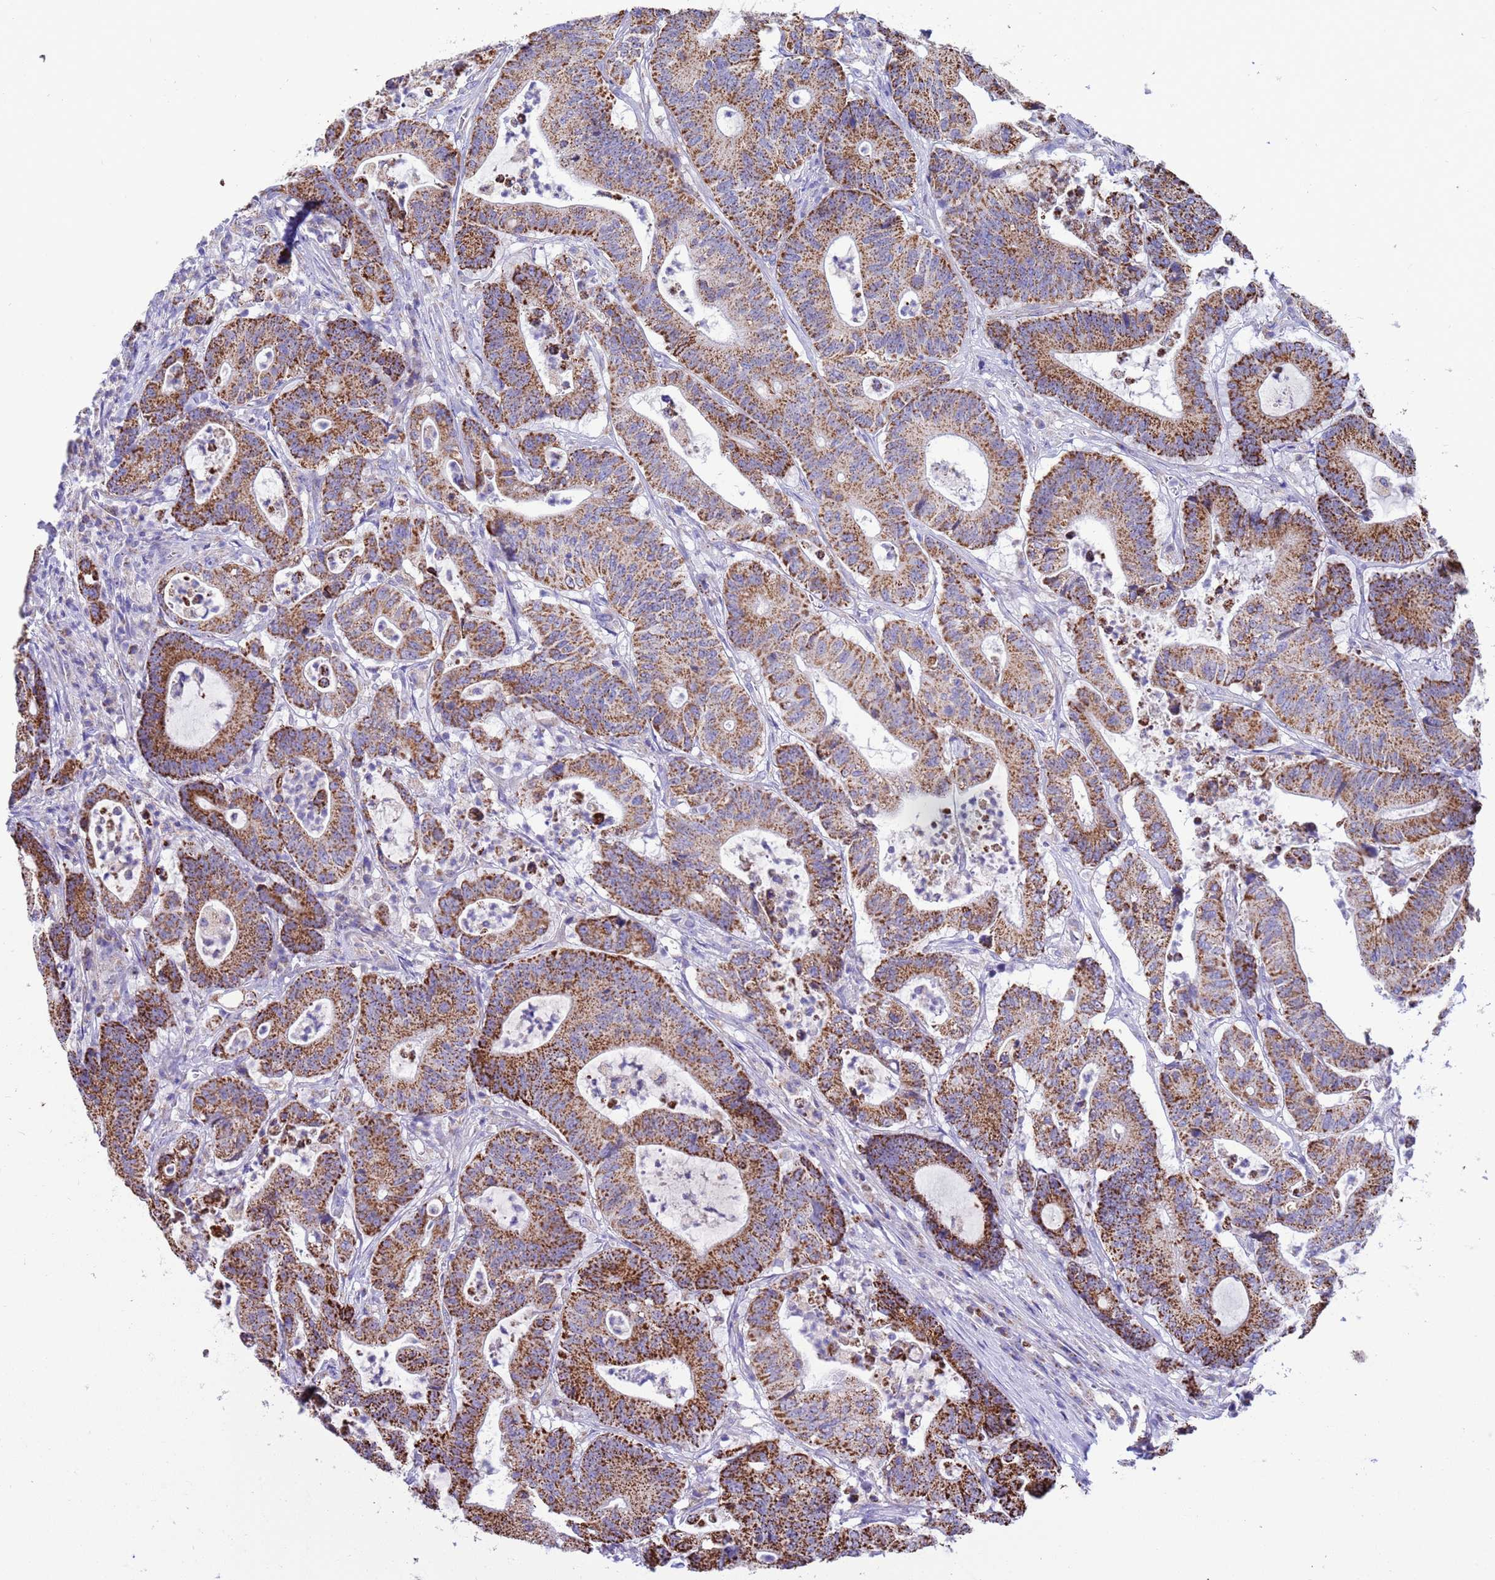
{"staining": {"intensity": "strong", "quantity": ">75%", "location": "cytoplasmic/membranous"}, "tissue": "colorectal cancer", "cell_type": "Tumor cells", "image_type": "cancer", "snomed": [{"axis": "morphology", "description": "Adenocarcinoma, NOS"}, {"axis": "topography", "description": "Colon"}], "caption": "Immunohistochemical staining of colorectal cancer shows high levels of strong cytoplasmic/membranous protein positivity in about >75% of tumor cells.", "gene": "RNF165", "patient": {"sex": "female", "age": 84}}